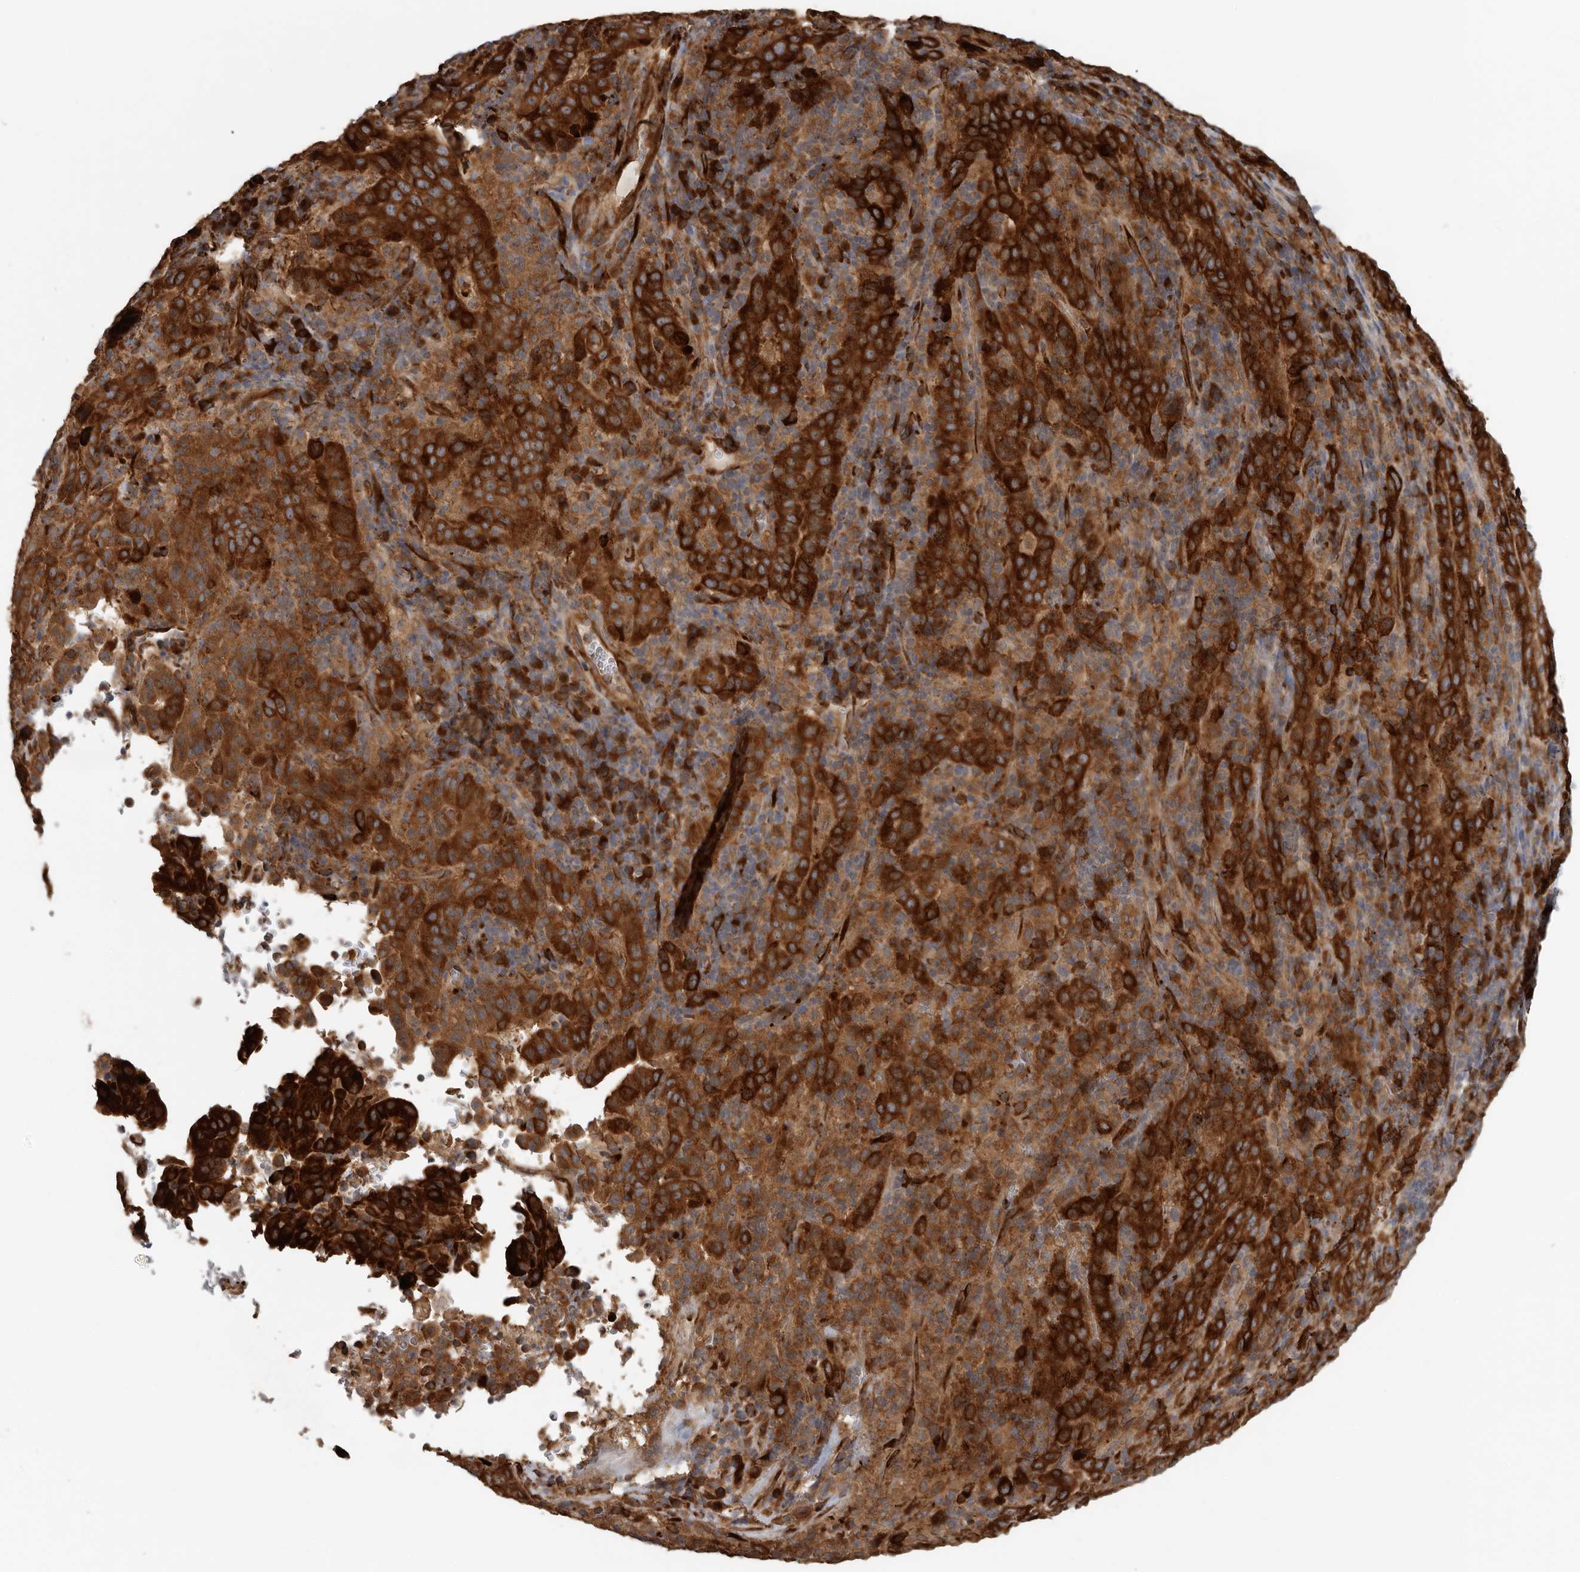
{"staining": {"intensity": "strong", "quantity": ">75%", "location": "cytoplasmic/membranous"}, "tissue": "pancreatic cancer", "cell_type": "Tumor cells", "image_type": "cancer", "snomed": [{"axis": "morphology", "description": "Adenocarcinoma, NOS"}, {"axis": "topography", "description": "Pancreas"}], "caption": "A histopathology image of human adenocarcinoma (pancreatic) stained for a protein reveals strong cytoplasmic/membranous brown staining in tumor cells. (Stains: DAB in brown, nuclei in blue, Microscopy: brightfield microscopy at high magnification).", "gene": "CEP350", "patient": {"sex": "male", "age": 63}}